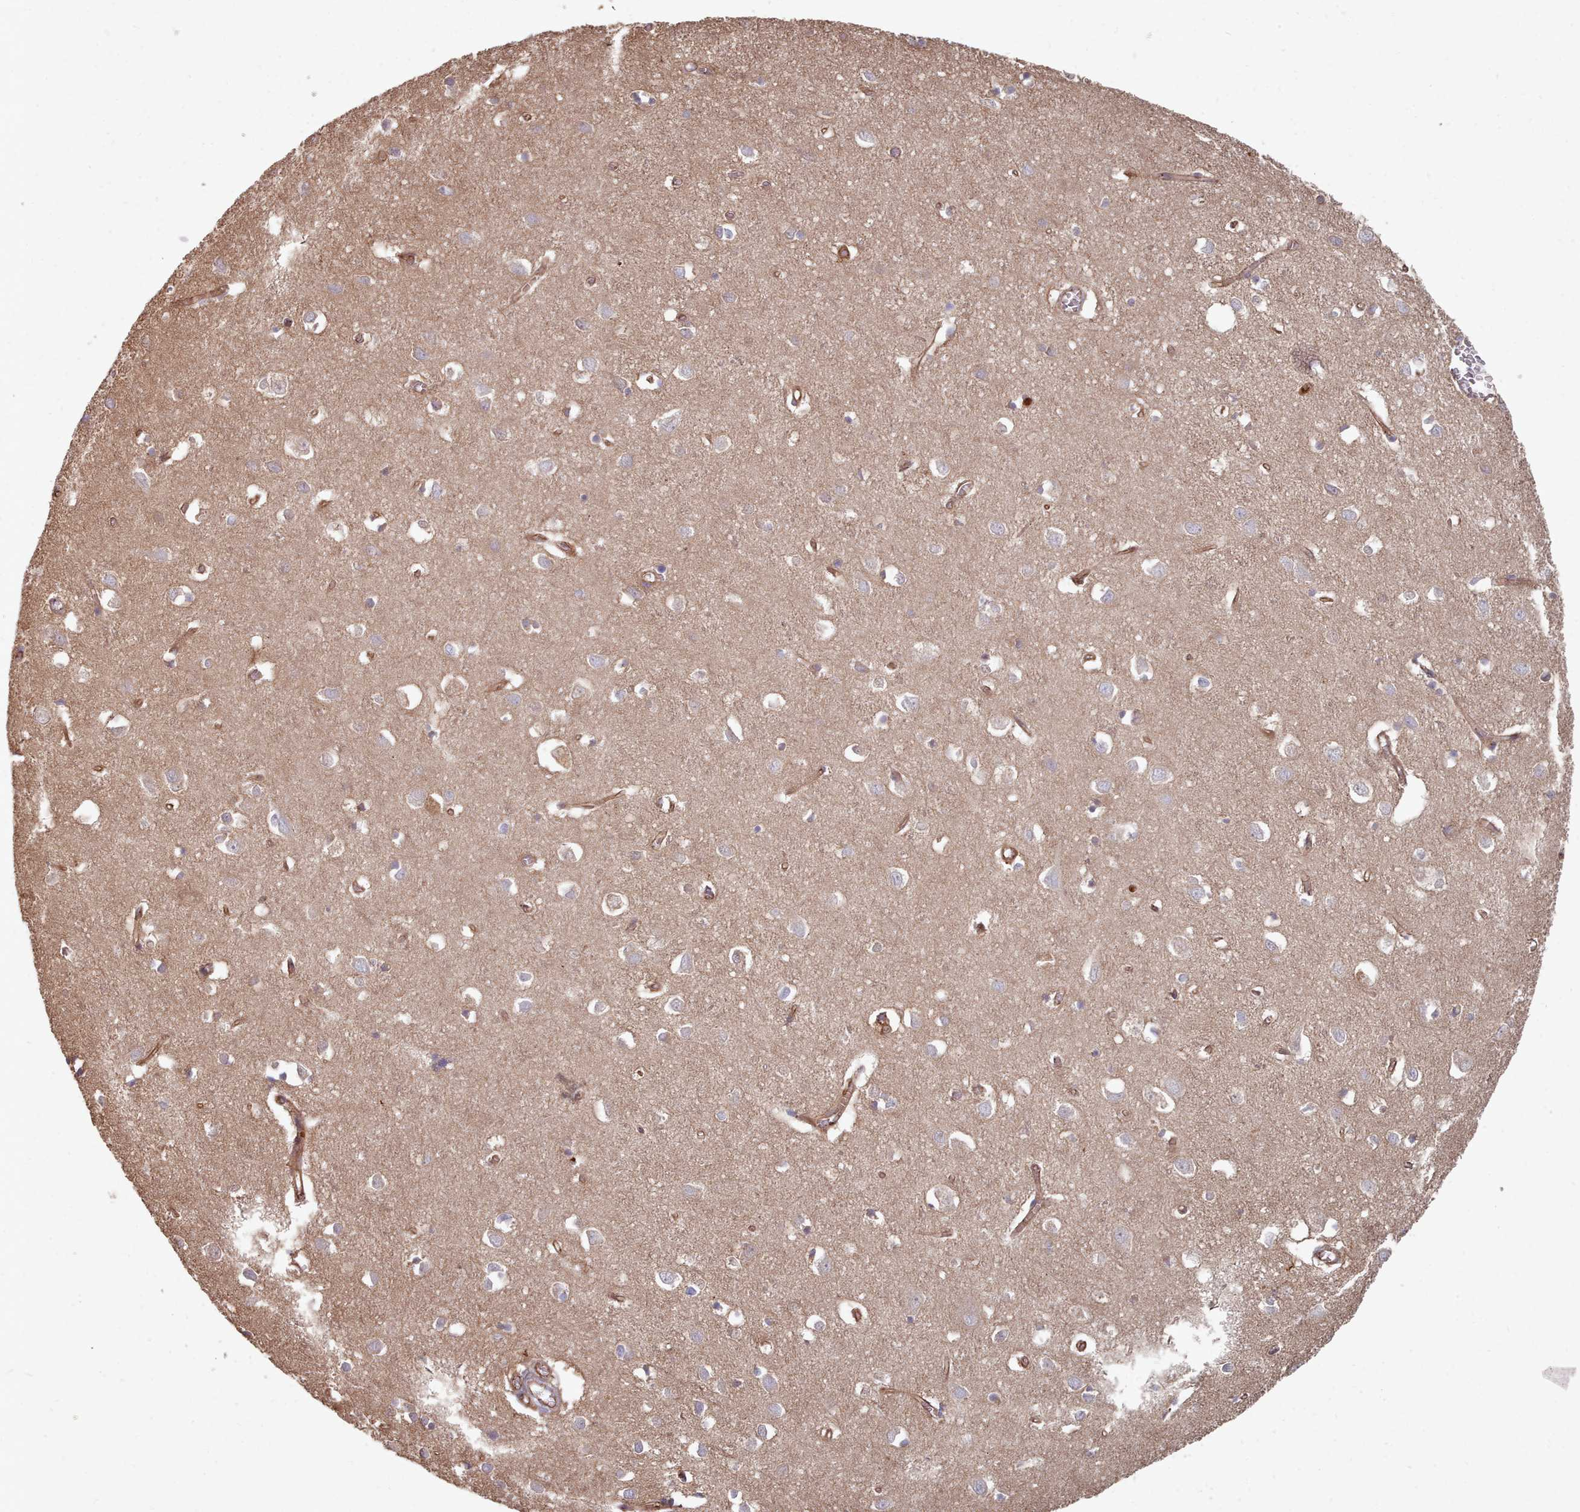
{"staining": {"intensity": "moderate", "quantity": ">75%", "location": "cytoplasmic/membranous"}, "tissue": "cerebral cortex", "cell_type": "Endothelial cells", "image_type": "normal", "snomed": [{"axis": "morphology", "description": "Normal tissue, NOS"}, {"axis": "topography", "description": "Cerebral cortex"}], "caption": "DAB immunohistochemical staining of benign human cerebral cortex displays moderate cytoplasmic/membranous protein positivity in about >75% of endothelial cells. (DAB = brown stain, brightfield microscopy at high magnification).", "gene": "THSD7B", "patient": {"sex": "female", "age": 64}}